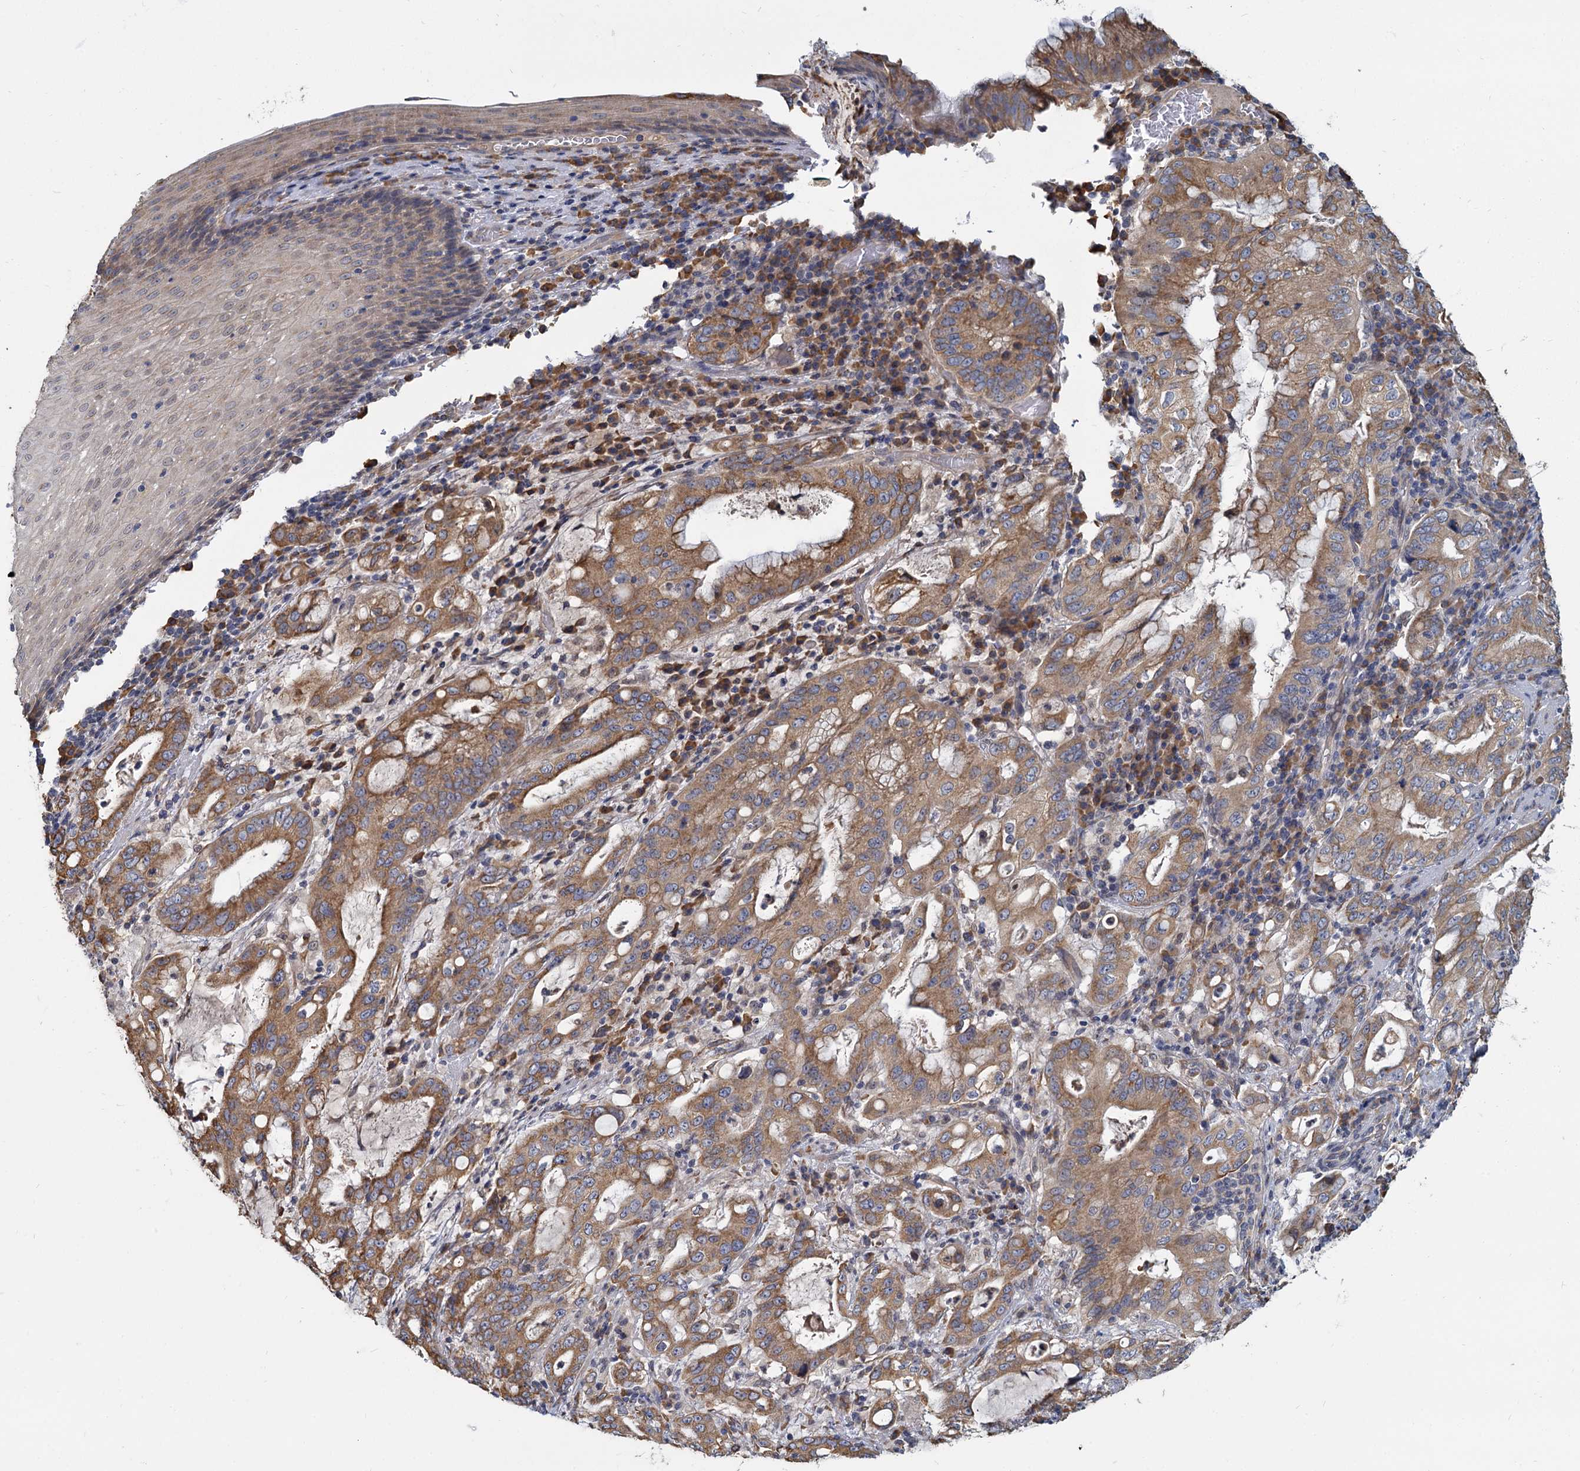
{"staining": {"intensity": "moderate", "quantity": ">75%", "location": "cytoplasmic/membranous"}, "tissue": "stomach cancer", "cell_type": "Tumor cells", "image_type": "cancer", "snomed": [{"axis": "morphology", "description": "Normal tissue, NOS"}, {"axis": "morphology", "description": "Adenocarcinoma, NOS"}, {"axis": "topography", "description": "Esophagus"}, {"axis": "topography", "description": "Stomach, upper"}, {"axis": "topography", "description": "Peripheral nerve tissue"}], "caption": "Protein staining of stomach cancer (adenocarcinoma) tissue displays moderate cytoplasmic/membranous expression in about >75% of tumor cells.", "gene": "LRRC51", "patient": {"sex": "male", "age": 62}}